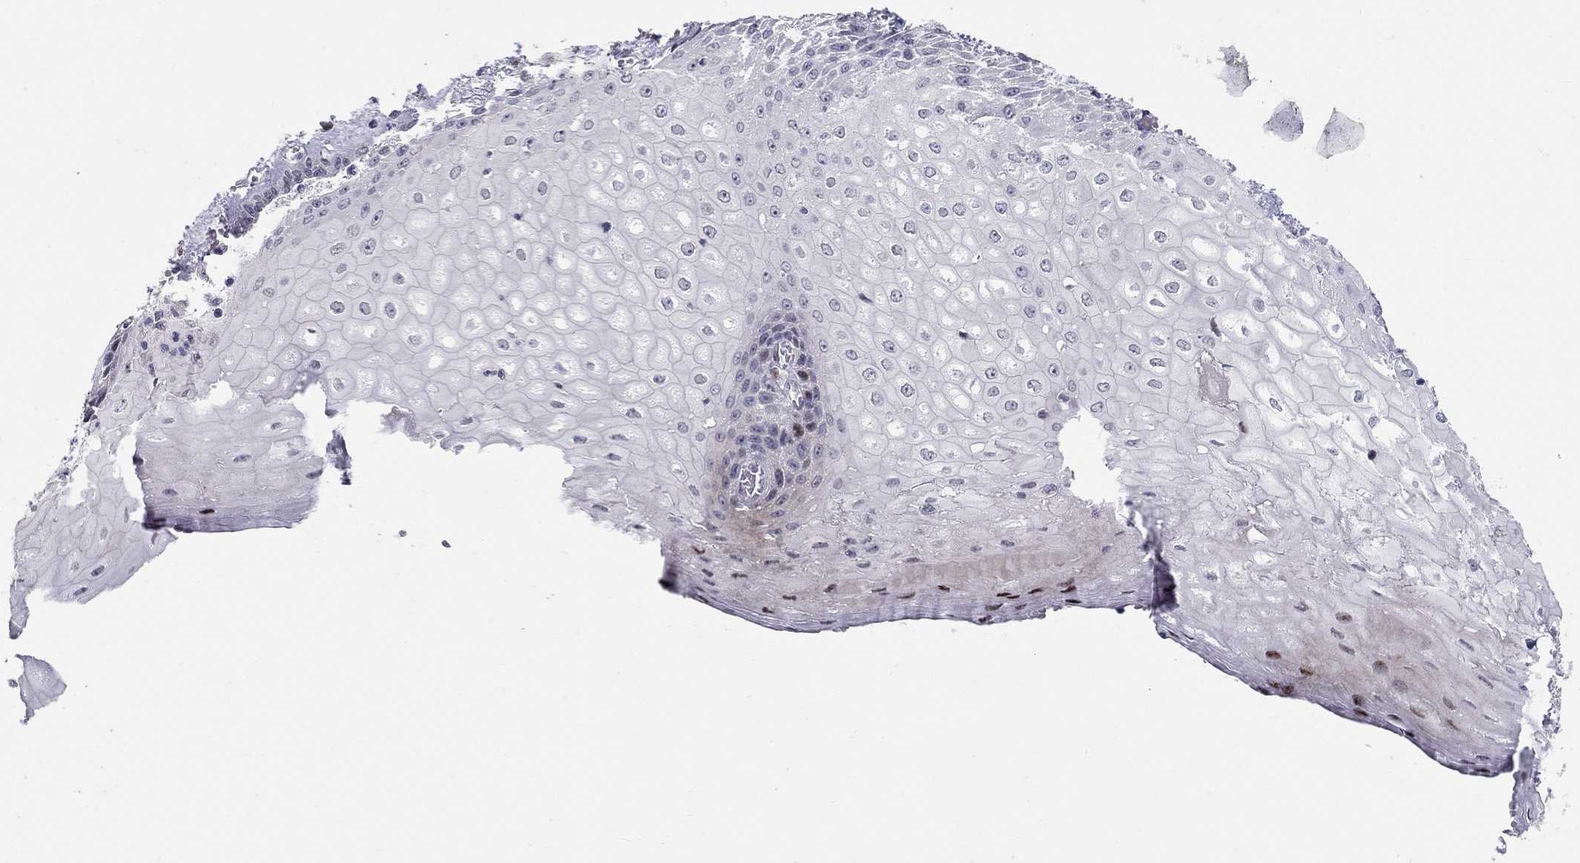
{"staining": {"intensity": "negative", "quantity": "none", "location": "none"}, "tissue": "esophagus", "cell_type": "Squamous epithelial cells", "image_type": "normal", "snomed": [{"axis": "morphology", "description": "Normal tissue, NOS"}, {"axis": "topography", "description": "Esophagus"}], "caption": "Squamous epithelial cells are negative for protein expression in unremarkable human esophagus. (DAB immunohistochemistry (IHC), high magnification).", "gene": "RAPGEF5", "patient": {"sex": "male", "age": 58}}